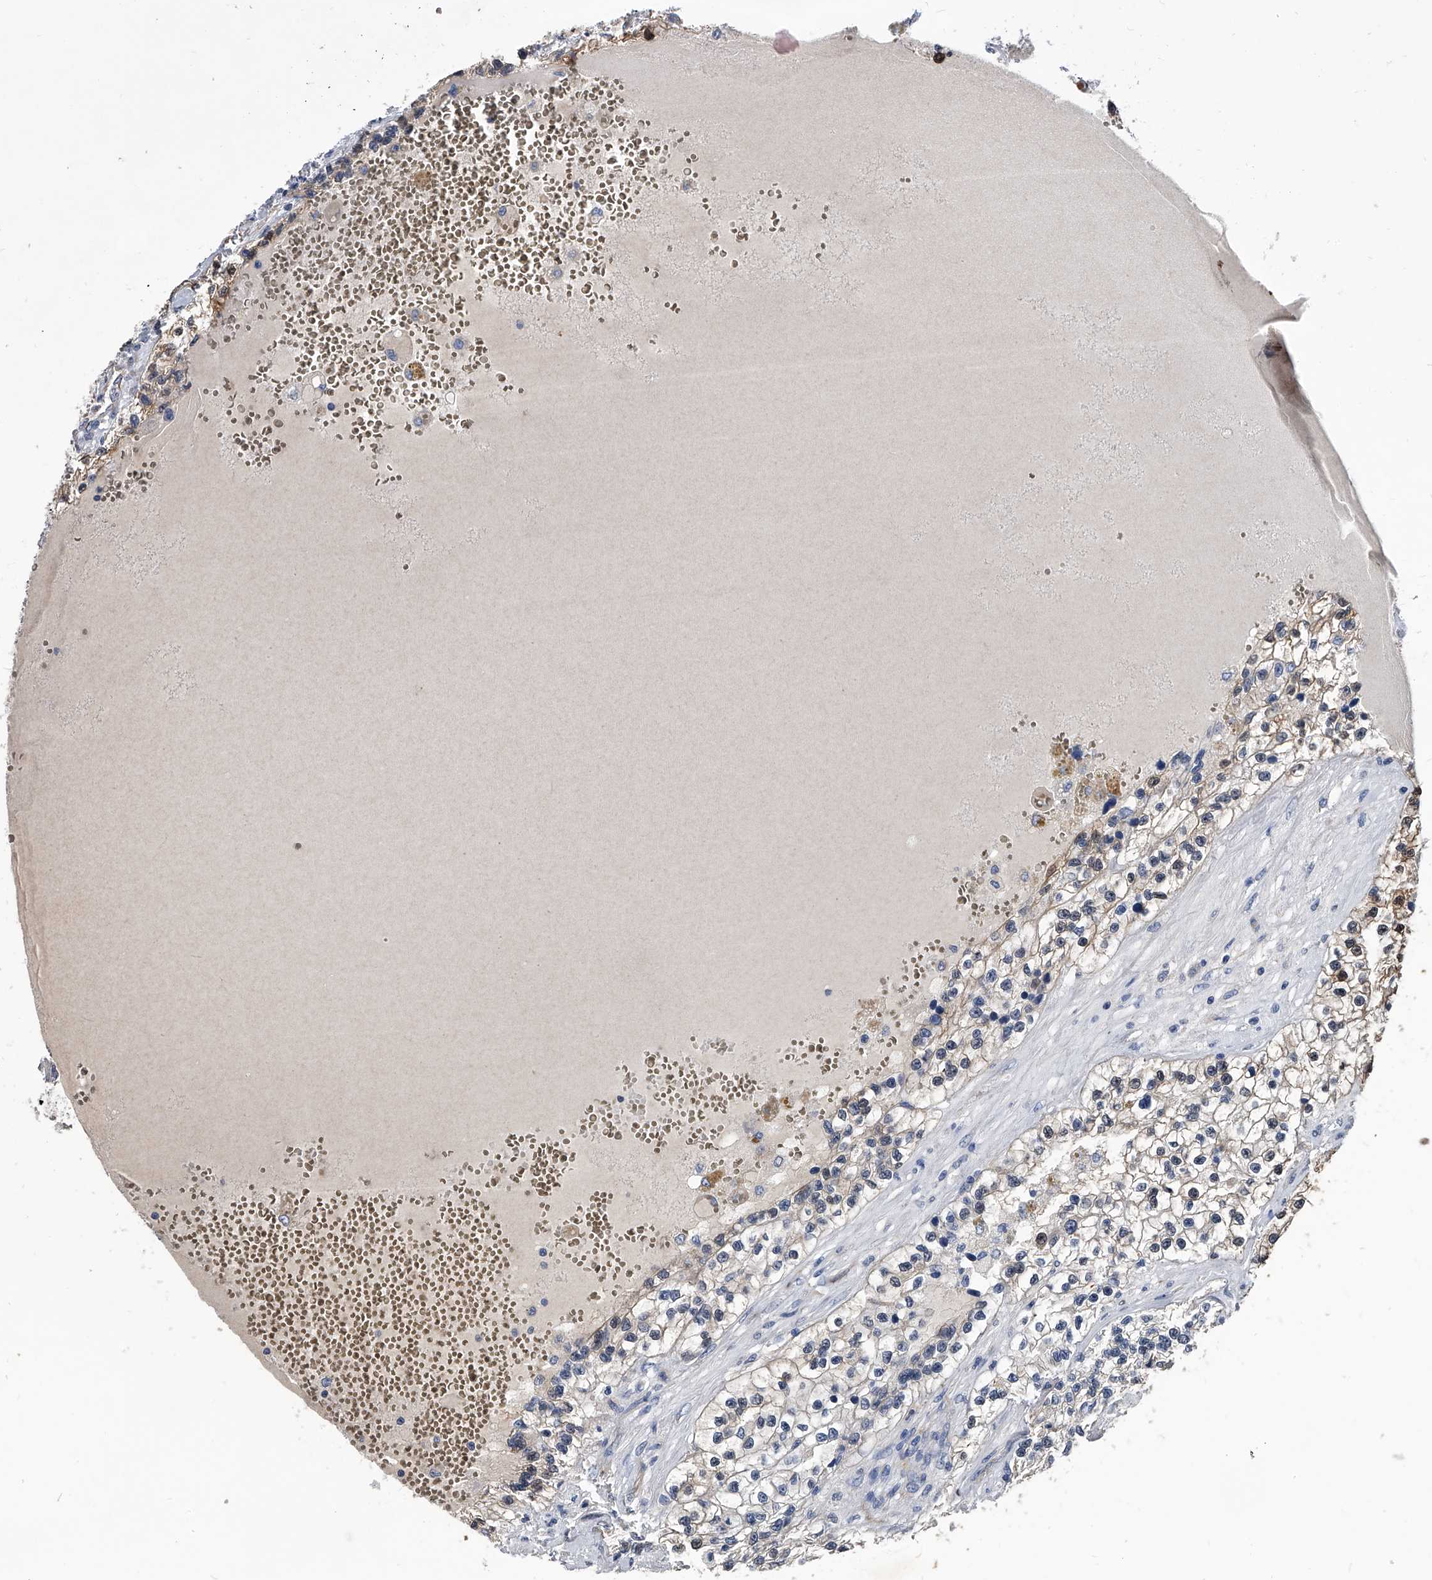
{"staining": {"intensity": "weak", "quantity": "<25%", "location": "cytoplasmic/membranous"}, "tissue": "renal cancer", "cell_type": "Tumor cells", "image_type": "cancer", "snomed": [{"axis": "morphology", "description": "Adenocarcinoma, NOS"}, {"axis": "topography", "description": "Kidney"}], "caption": "Immunohistochemistry image of renal adenocarcinoma stained for a protein (brown), which shows no staining in tumor cells.", "gene": "EFCAB7", "patient": {"sex": "female", "age": 57}}